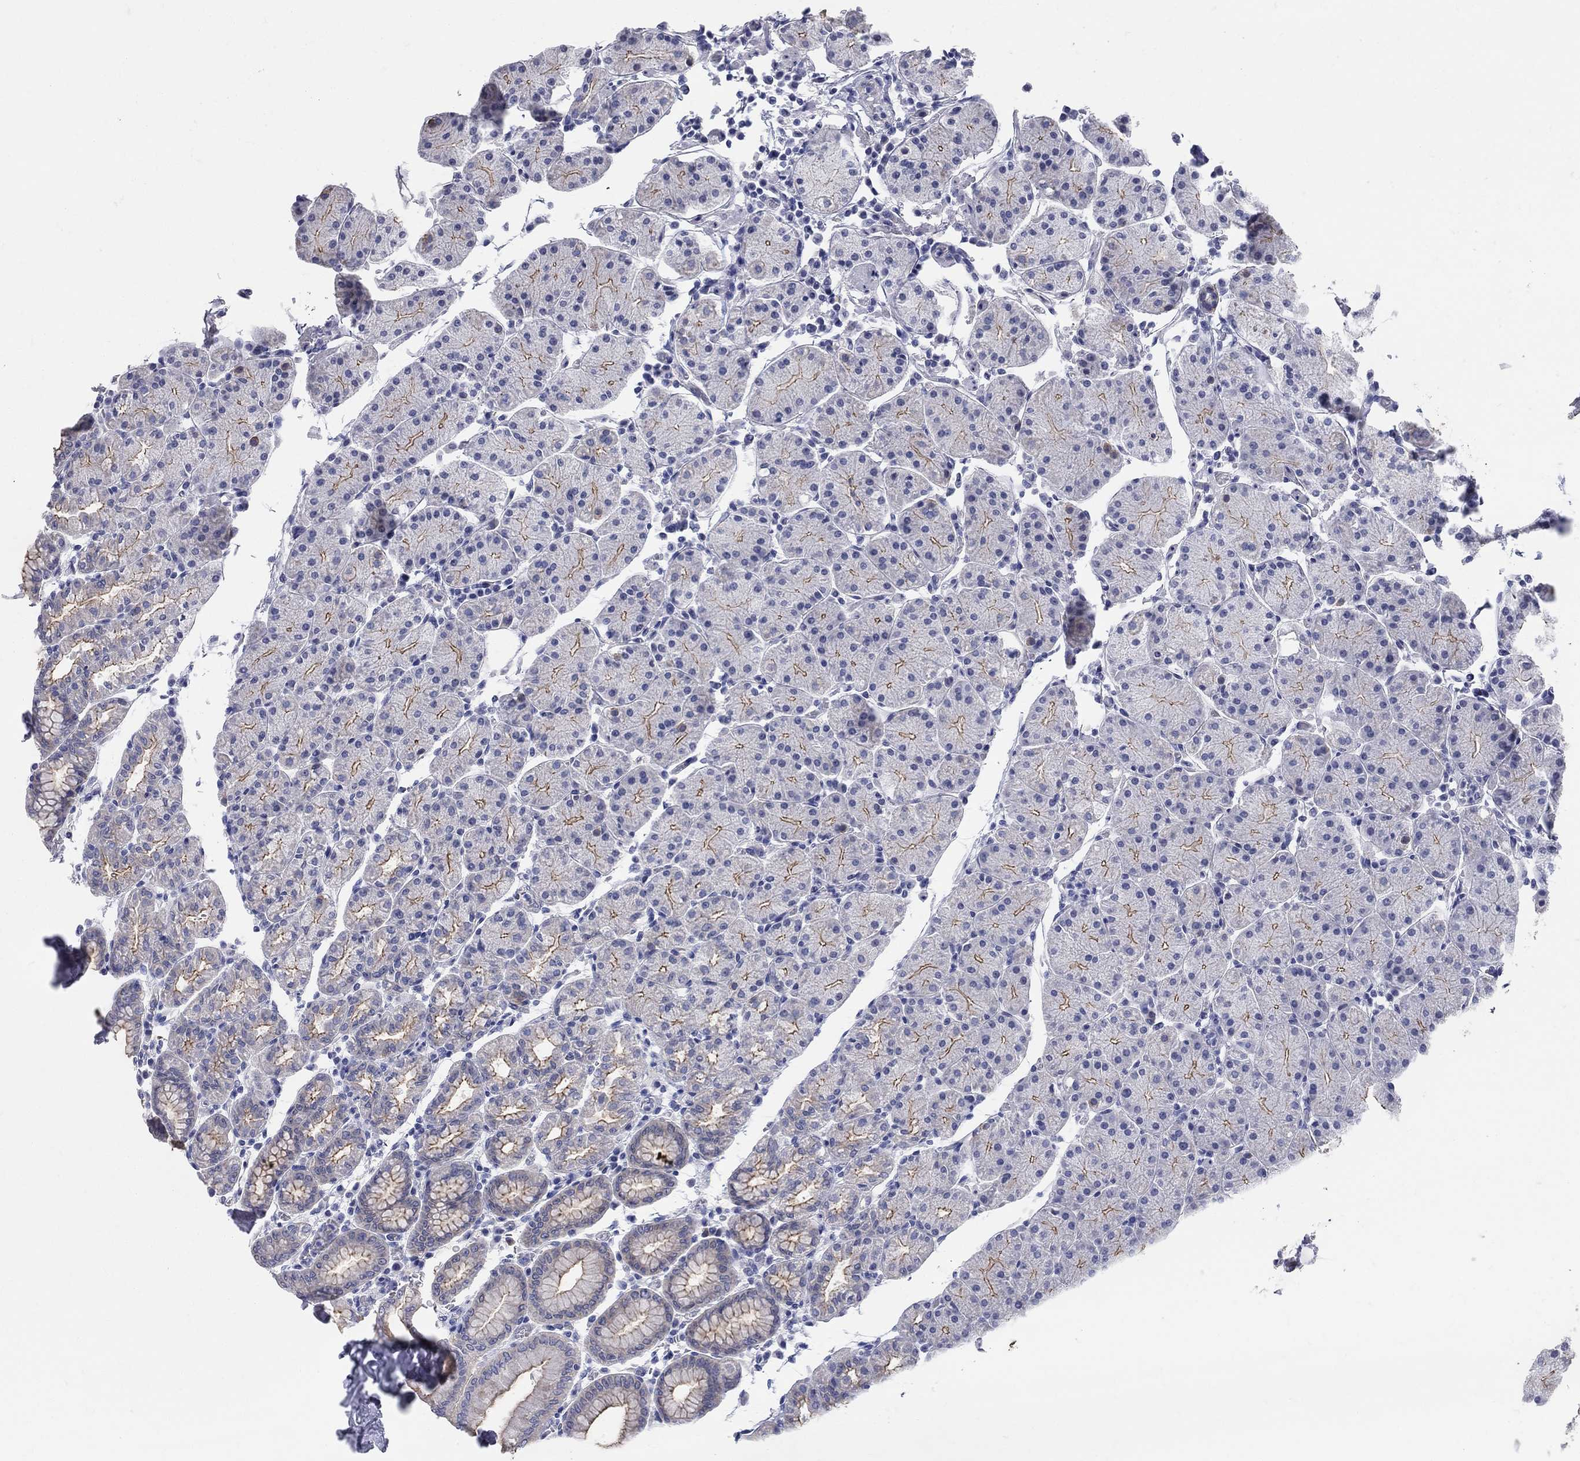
{"staining": {"intensity": "strong", "quantity": "25%-75%", "location": "cytoplasmic/membranous"}, "tissue": "stomach", "cell_type": "Glandular cells", "image_type": "normal", "snomed": [{"axis": "morphology", "description": "Normal tissue, NOS"}, {"axis": "topography", "description": "Stomach"}], "caption": "DAB immunohistochemical staining of normal stomach shows strong cytoplasmic/membranous protein staining in about 25%-75% of glandular cells.", "gene": "AOX1", "patient": {"sex": "male", "age": 54}}